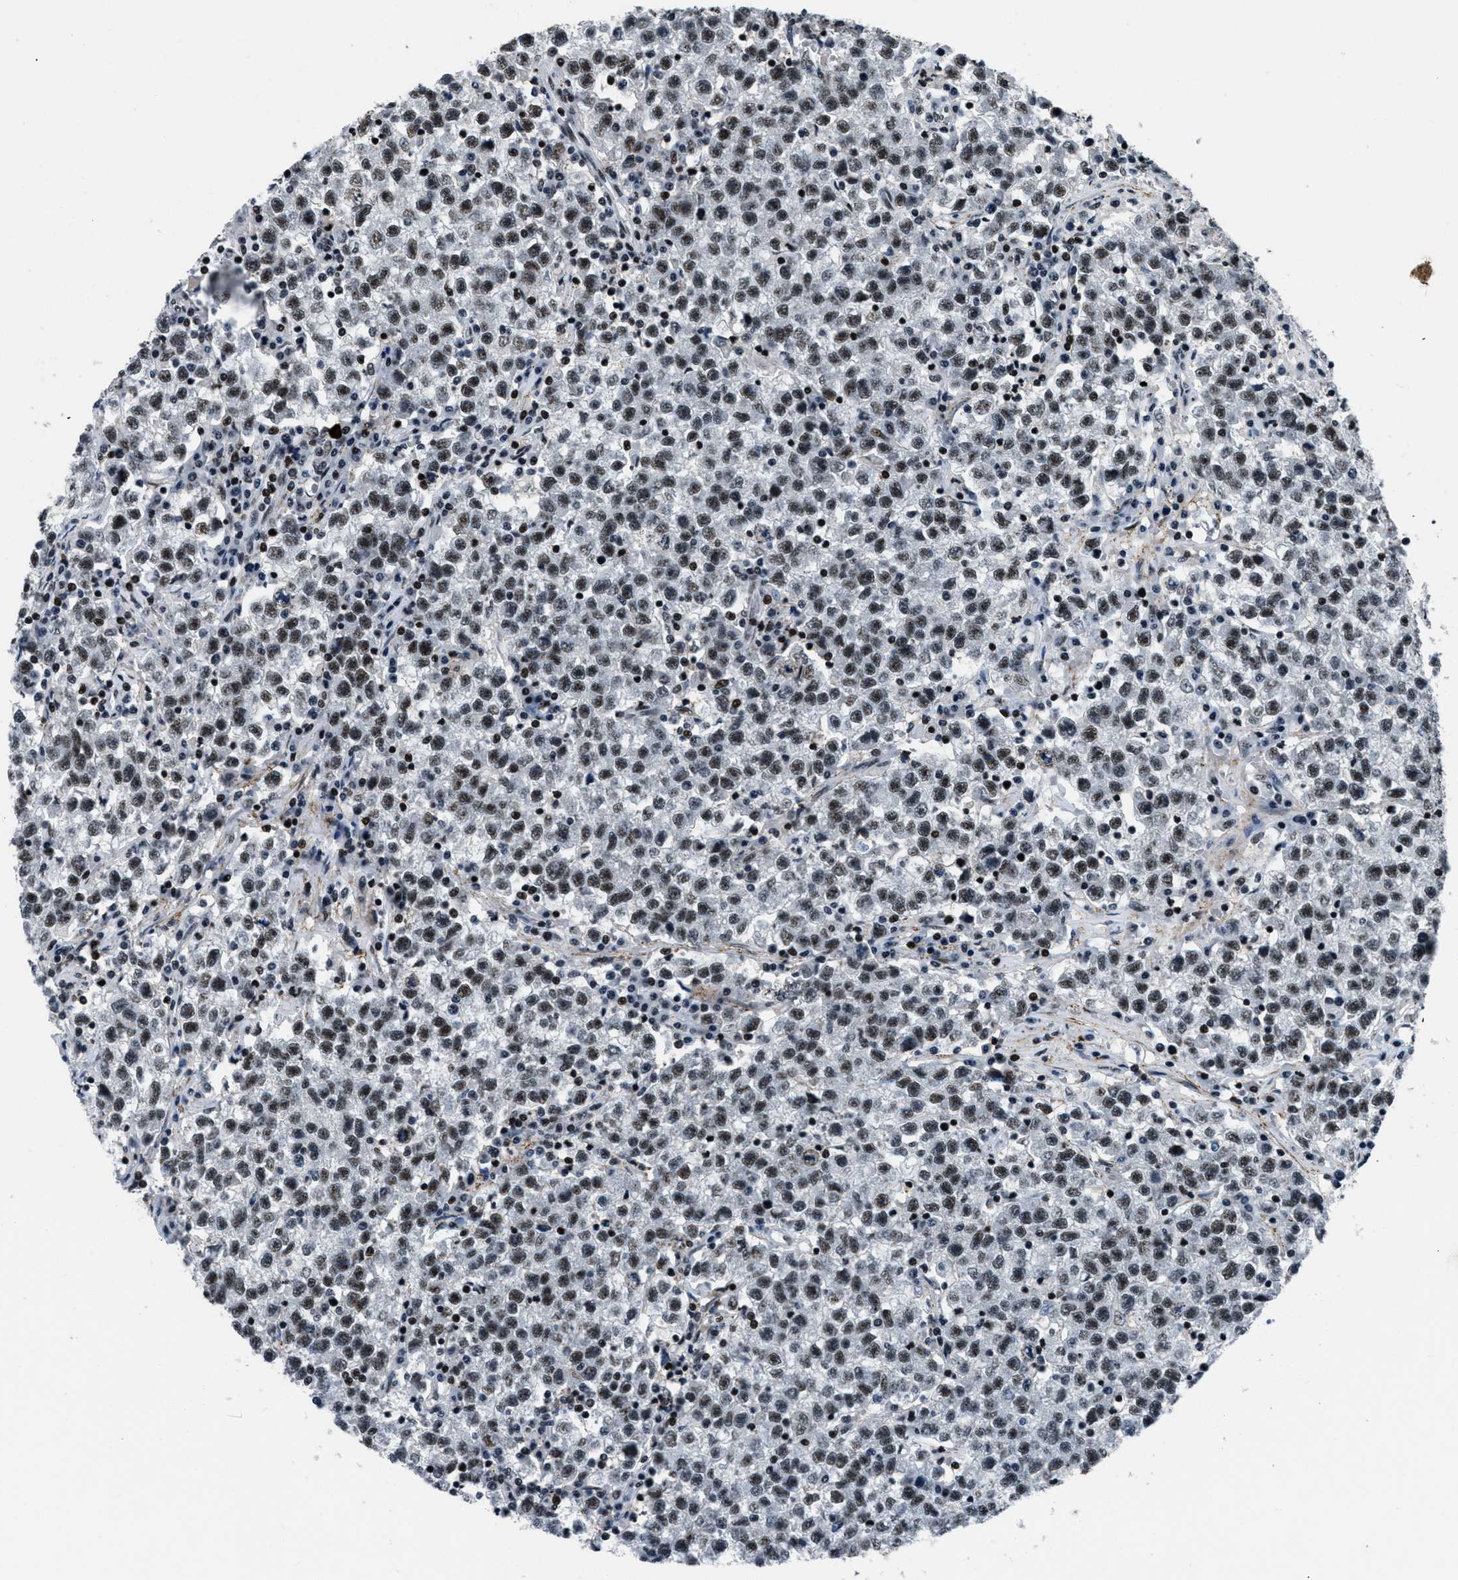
{"staining": {"intensity": "strong", "quantity": ">75%", "location": "nuclear"}, "tissue": "testis cancer", "cell_type": "Tumor cells", "image_type": "cancer", "snomed": [{"axis": "morphology", "description": "Seminoma, NOS"}, {"axis": "topography", "description": "Testis"}], "caption": "IHC (DAB (3,3'-diaminobenzidine)) staining of seminoma (testis) reveals strong nuclear protein expression in about >75% of tumor cells. IHC stains the protein of interest in brown and the nuclei are stained blue.", "gene": "SMARCB1", "patient": {"sex": "male", "age": 22}}